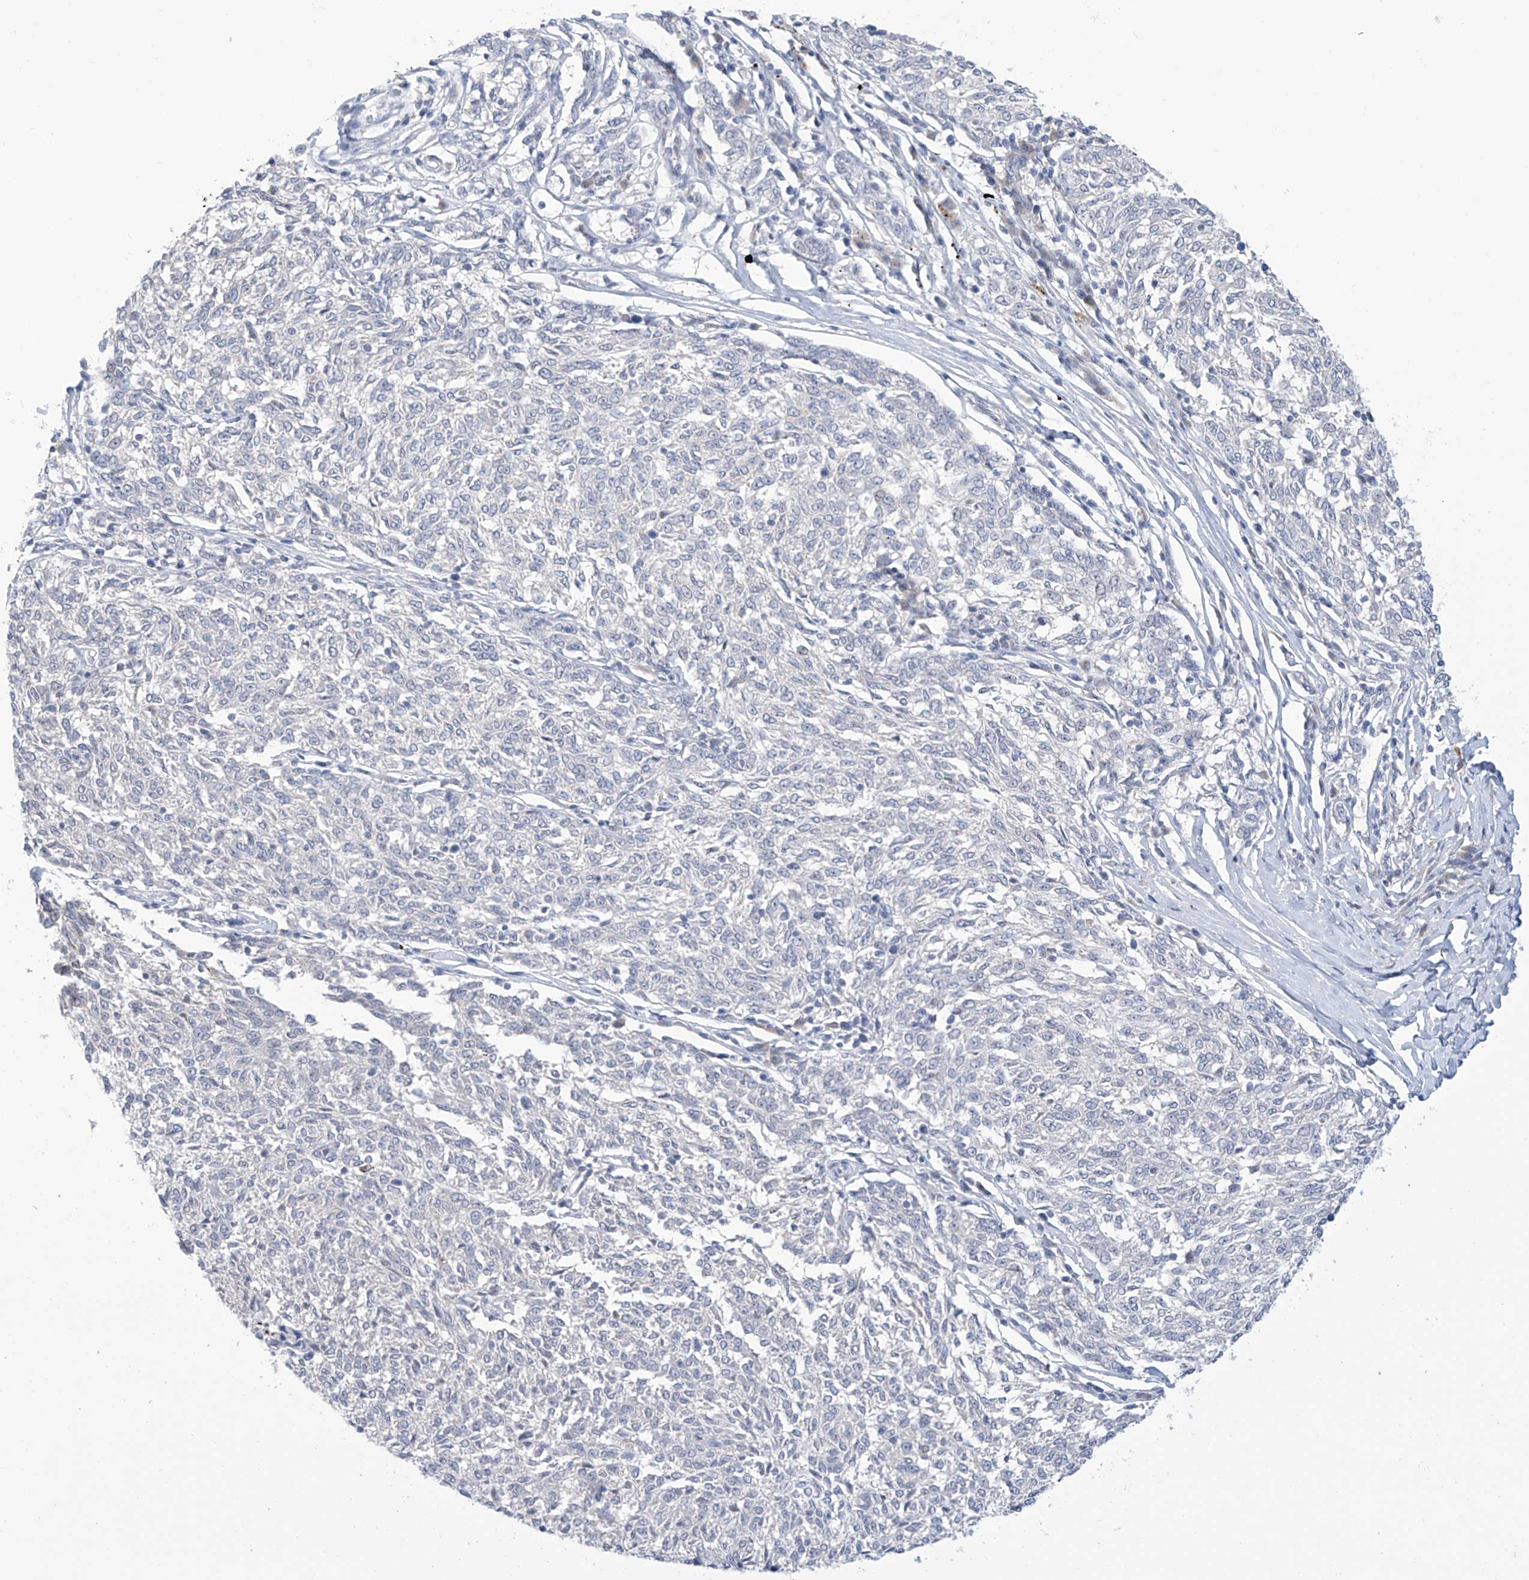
{"staining": {"intensity": "negative", "quantity": "none", "location": "none"}, "tissue": "melanoma", "cell_type": "Tumor cells", "image_type": "cancer", "snomed": [{"axis": "morphology", "description": "Malignant melanoma, NOS"}, {"axis": "topography", "description": "Skin"}], "caption": "Image shows no significant protein positivity in tumor cells of melanoma.", "gene": "IBA57", "patient": {"sex": "female", "age": 72}}